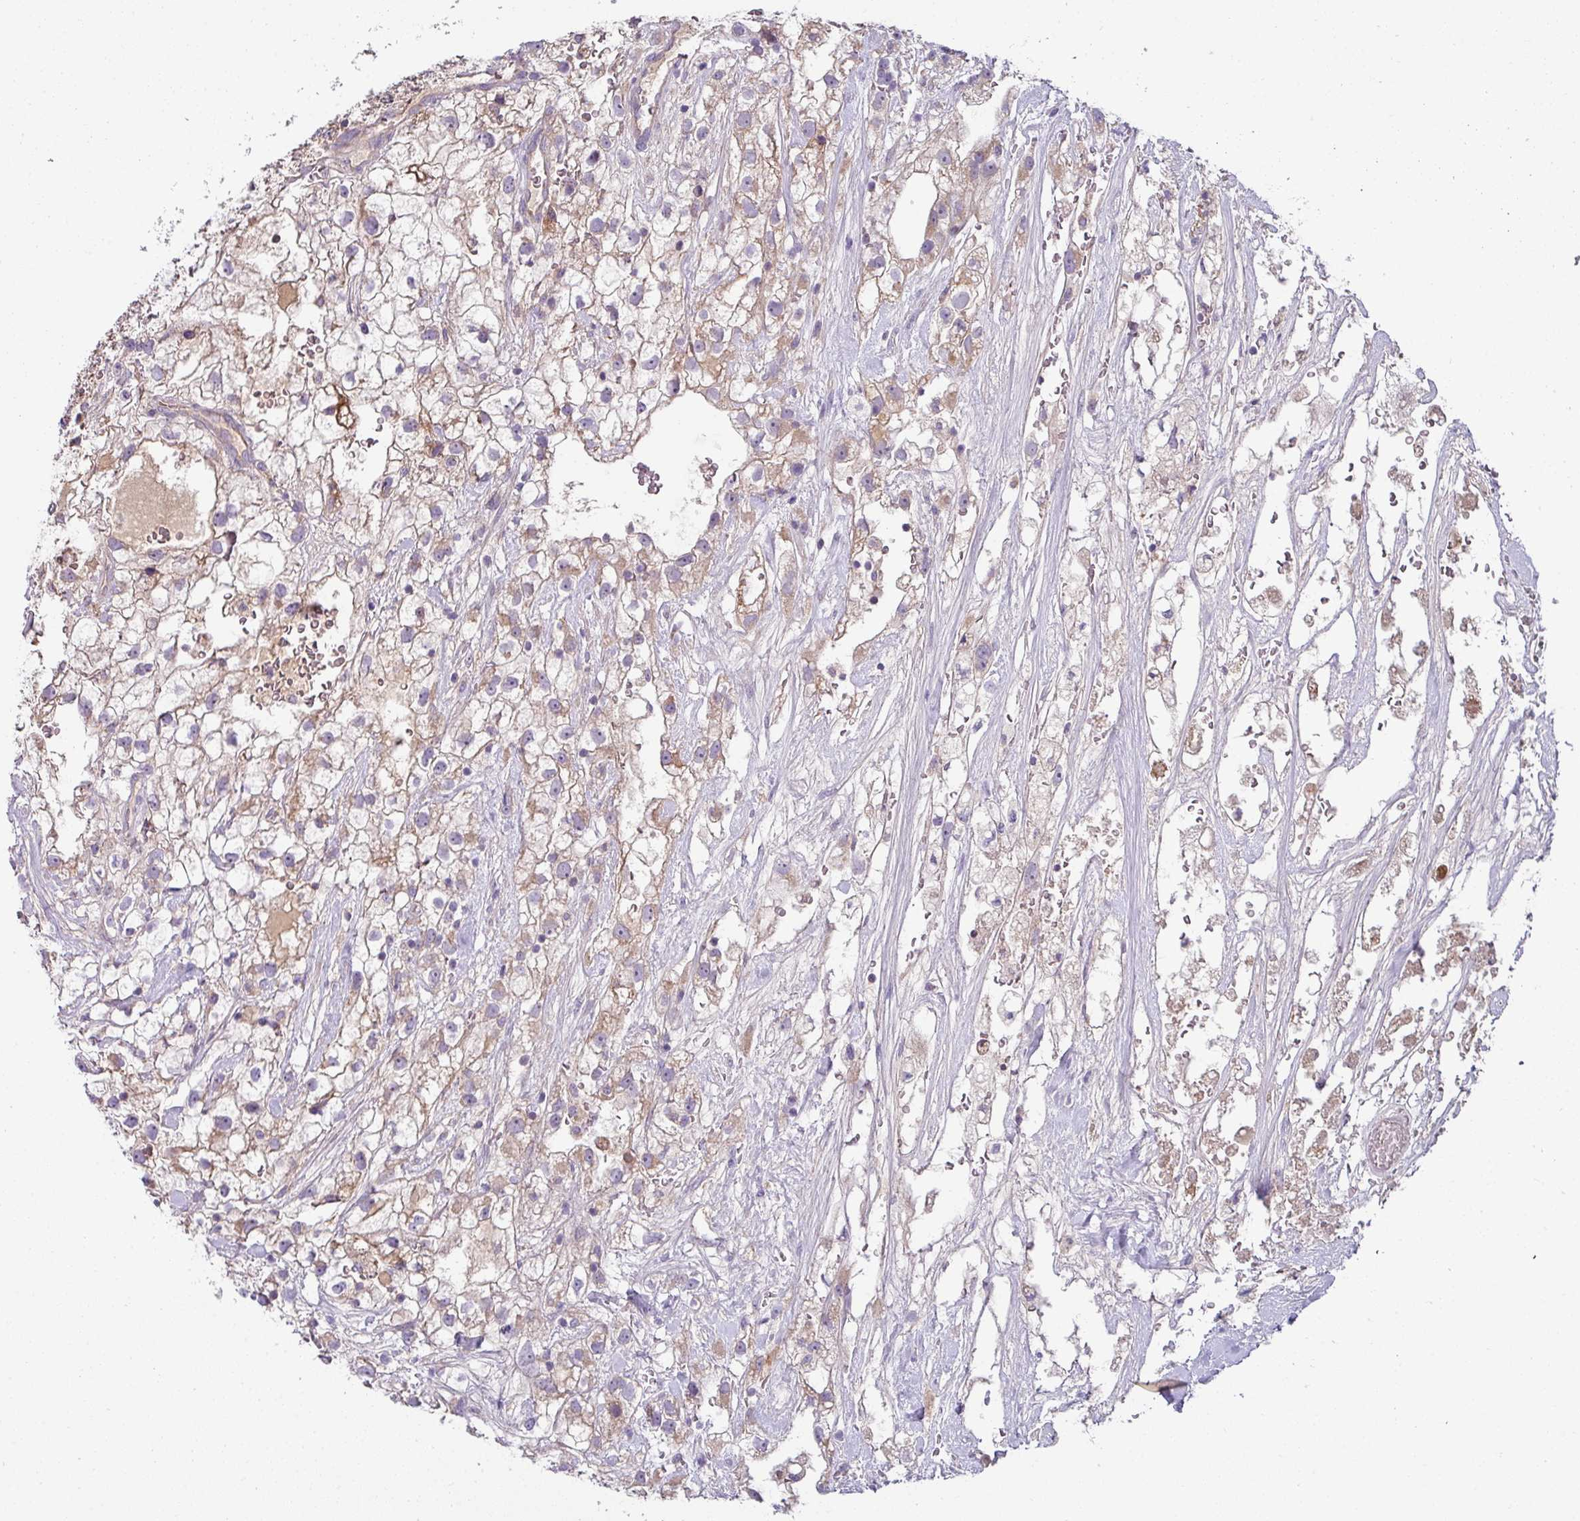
{"staining": {"intensity": "moderate", "quantity": ">75%", "location": "cytoplasmic/membranous"}, "tissue": "renal cancer", "cell_type": "Tumor cells", "image_type": "cancer", "snomed": [{"axis": "morphology", "description": "Adenocarcinoma, NOS"}, {"axis": "topography", "description": "Kidney"}], "caption": "An immunohistochemistry (IHC) micrograph of neoplastic tissue is shown. Protein staining in brown shows moderate cytoplasmic/membranous positivity in adenocarcinoma (renal) within tumor cells.", "gene": "LRRC9", "patient": {"sex": "male", "age": 59}}